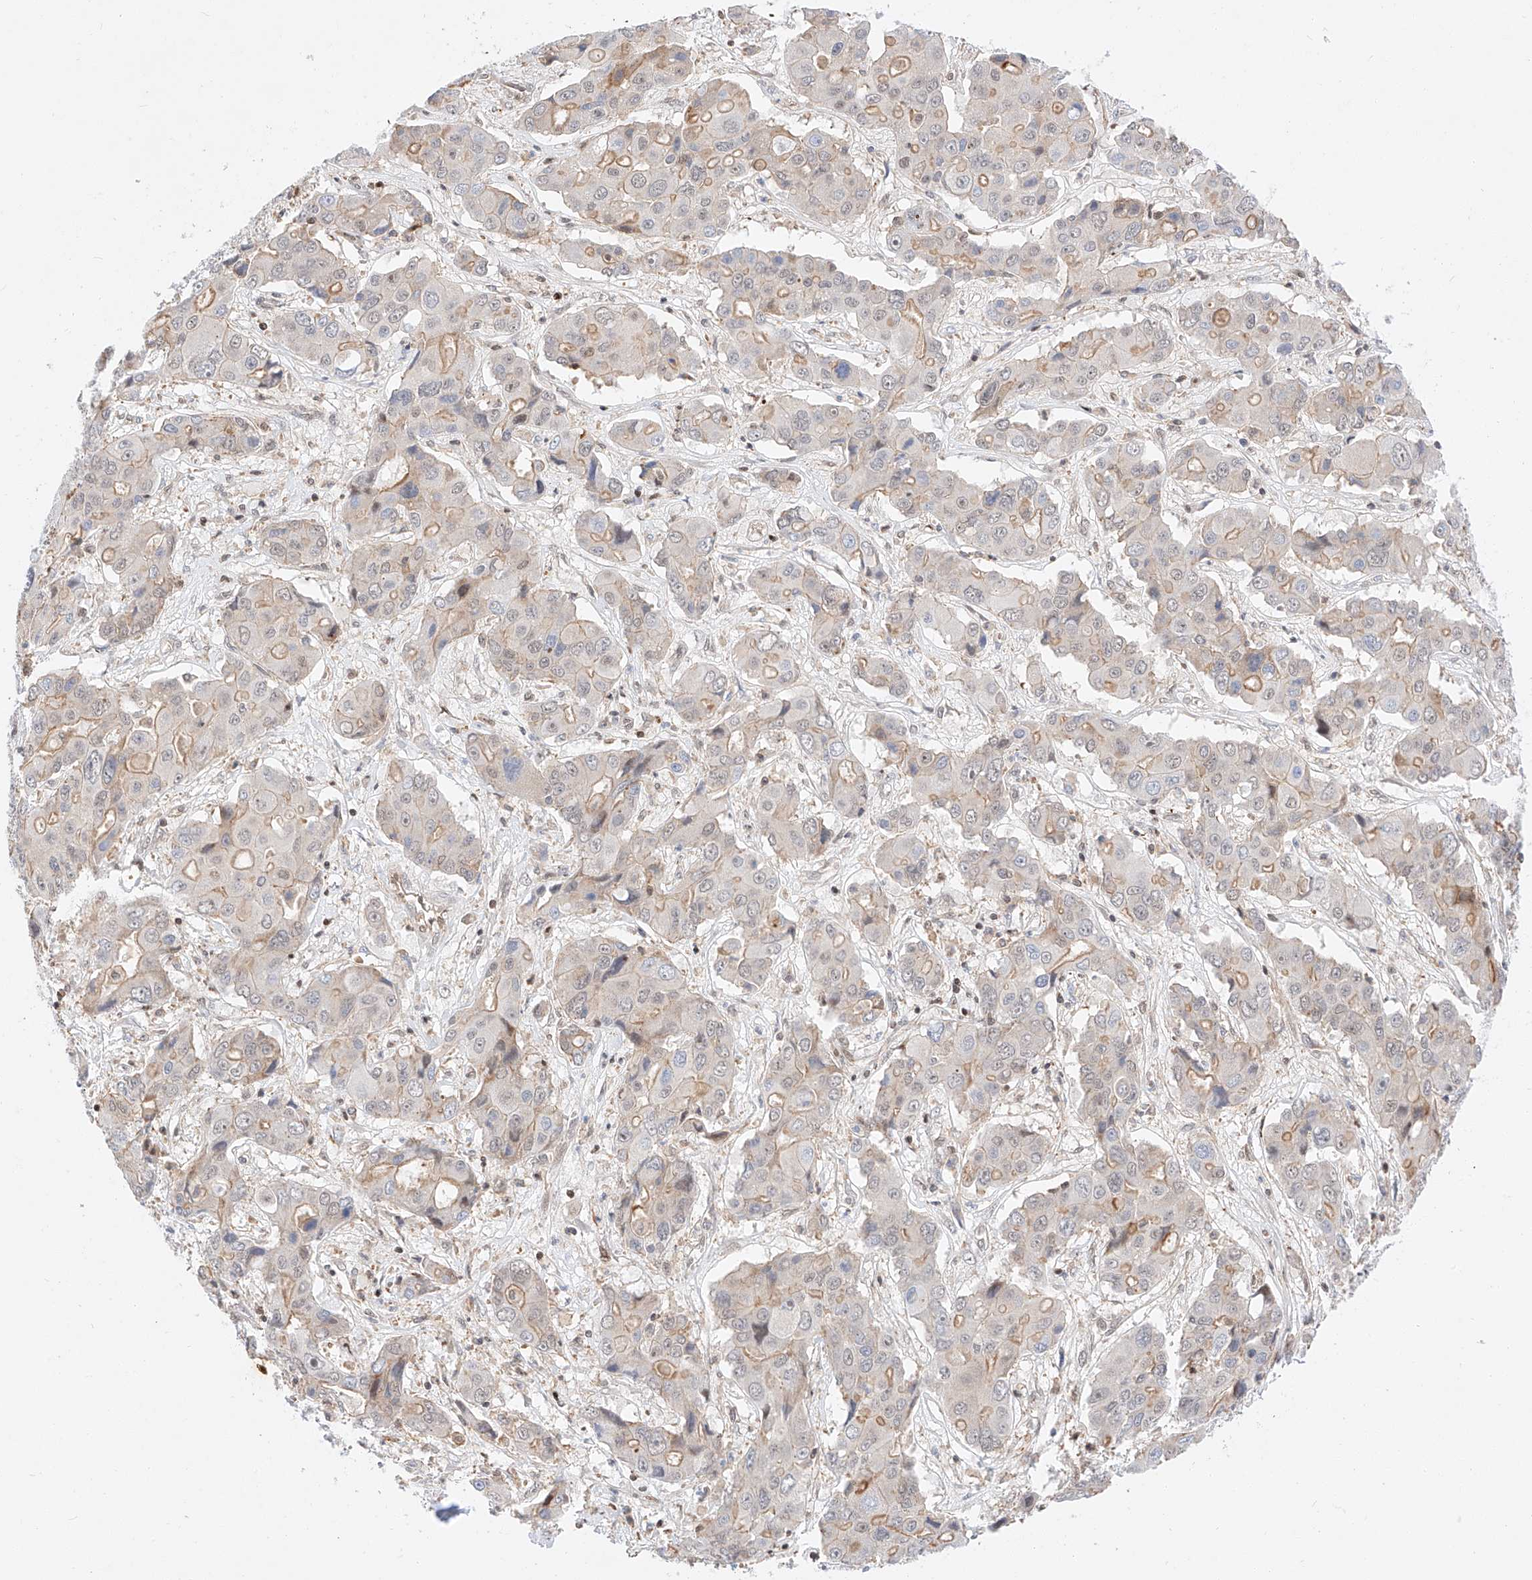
{"staining": {"intensity": "moderate", "quantity": "<25%", "location": "cytoplasmic/membranous"}, "tissue": "liver cancer", "cell_type": "Tumor cells", "image_type": "cancer", "snomed": [{"axis": "morphology", "description": "Cholangiocarcinoma"}, {"axis": "topography", "description": "Liver"}], "caption": "Protein staining demonstrates moderate cytoplasmic/membranous expression in approximately <25% of tumor cells in liver cancer.", "gene": "HDAC9", "patient": {"sex": "male", "age": 67}}